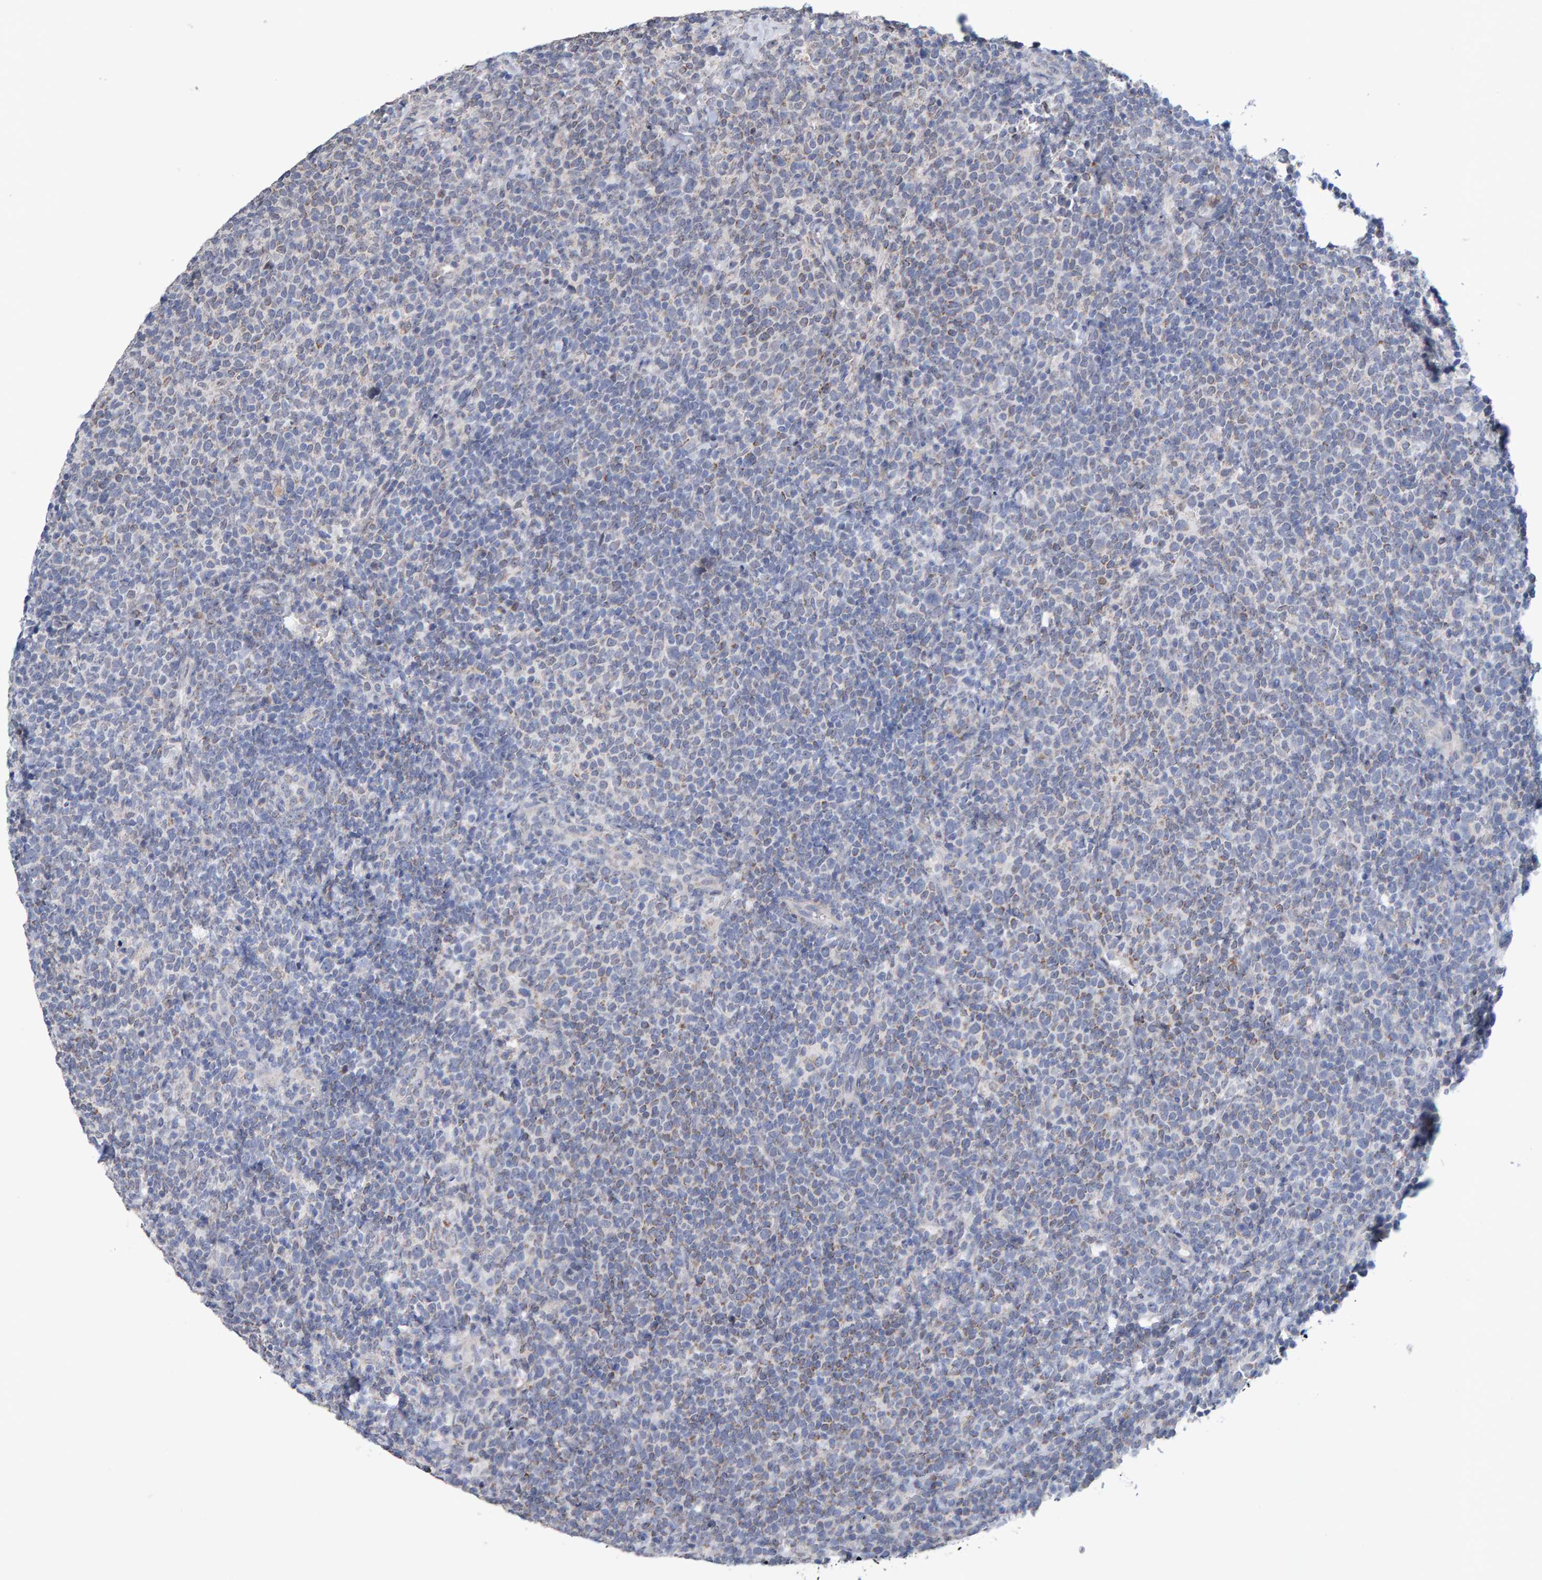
{"staining": {"intensity": "weak", "quantity": "<25%", "location": "cytoplasmic/membranous"}, "tissue": "lymphoma", "cell_type": "Tumor cells", "image_type": "cancer", "snomed": [{"axis": "morphology", "description": "Malignant lymphoma, non-Hodgkin's type, High grade"}, {"axis": "topography", "description": "Lymph node"}], "caption": "IHC photomicrograph of neoplastic tissue: malignant lymphoma, non-Hodgkin's type (high-grade) stained with DAB (3,3'-diaminobenzidine) displays no significant protein staining in tumor cells.", "gene": "USP43", "patient": {"sex": "male", "age": 61}}